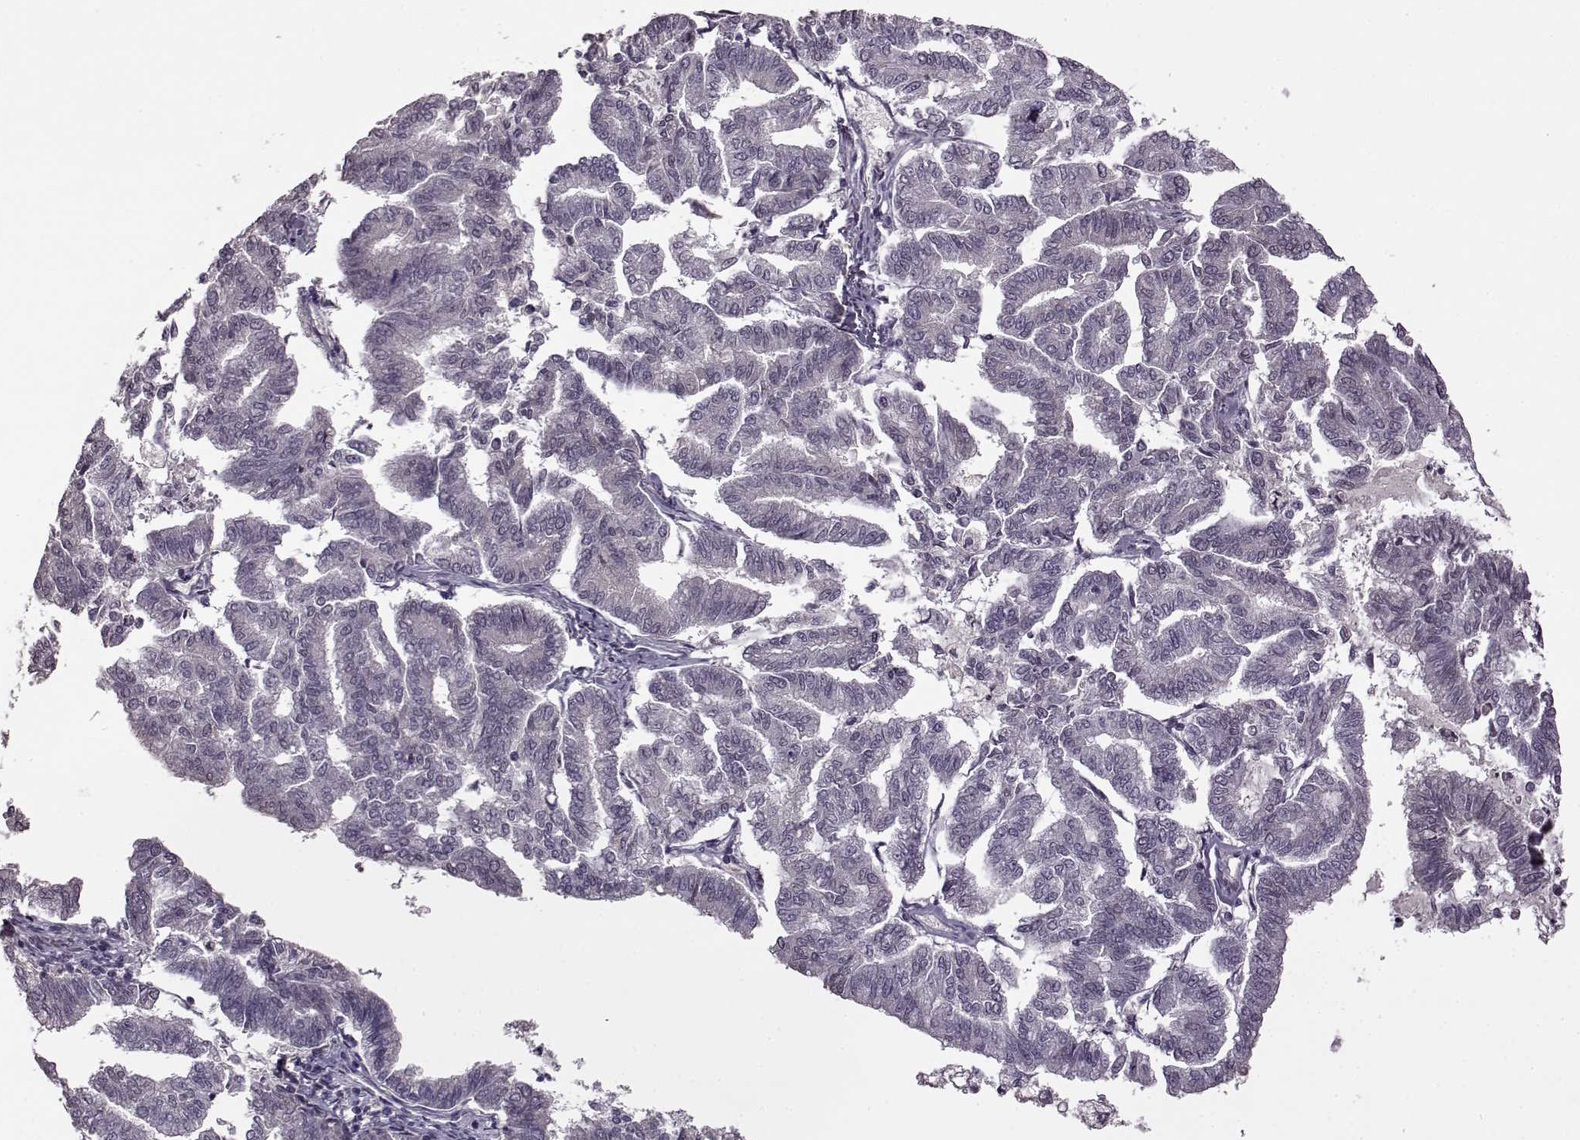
{"staining": {"intensity": "negative", "quantity": "none", "location": "none"}, "tissue": "endometrial cancer", "cell_type": "Tumor cells", "image_type": "cancer", "snomed": [{"axis": "morphology", "description": "Adenocarcinoma, NOS"}, {"axis": "topography", "description": "Endometrium"}], "caption": "The micrograph exhibits no significant staining in tumor cells of endometrial cancer (adenocarcinoma).", "gene": "CNGA3", "patient": {"sex": "female", "age": 79}}